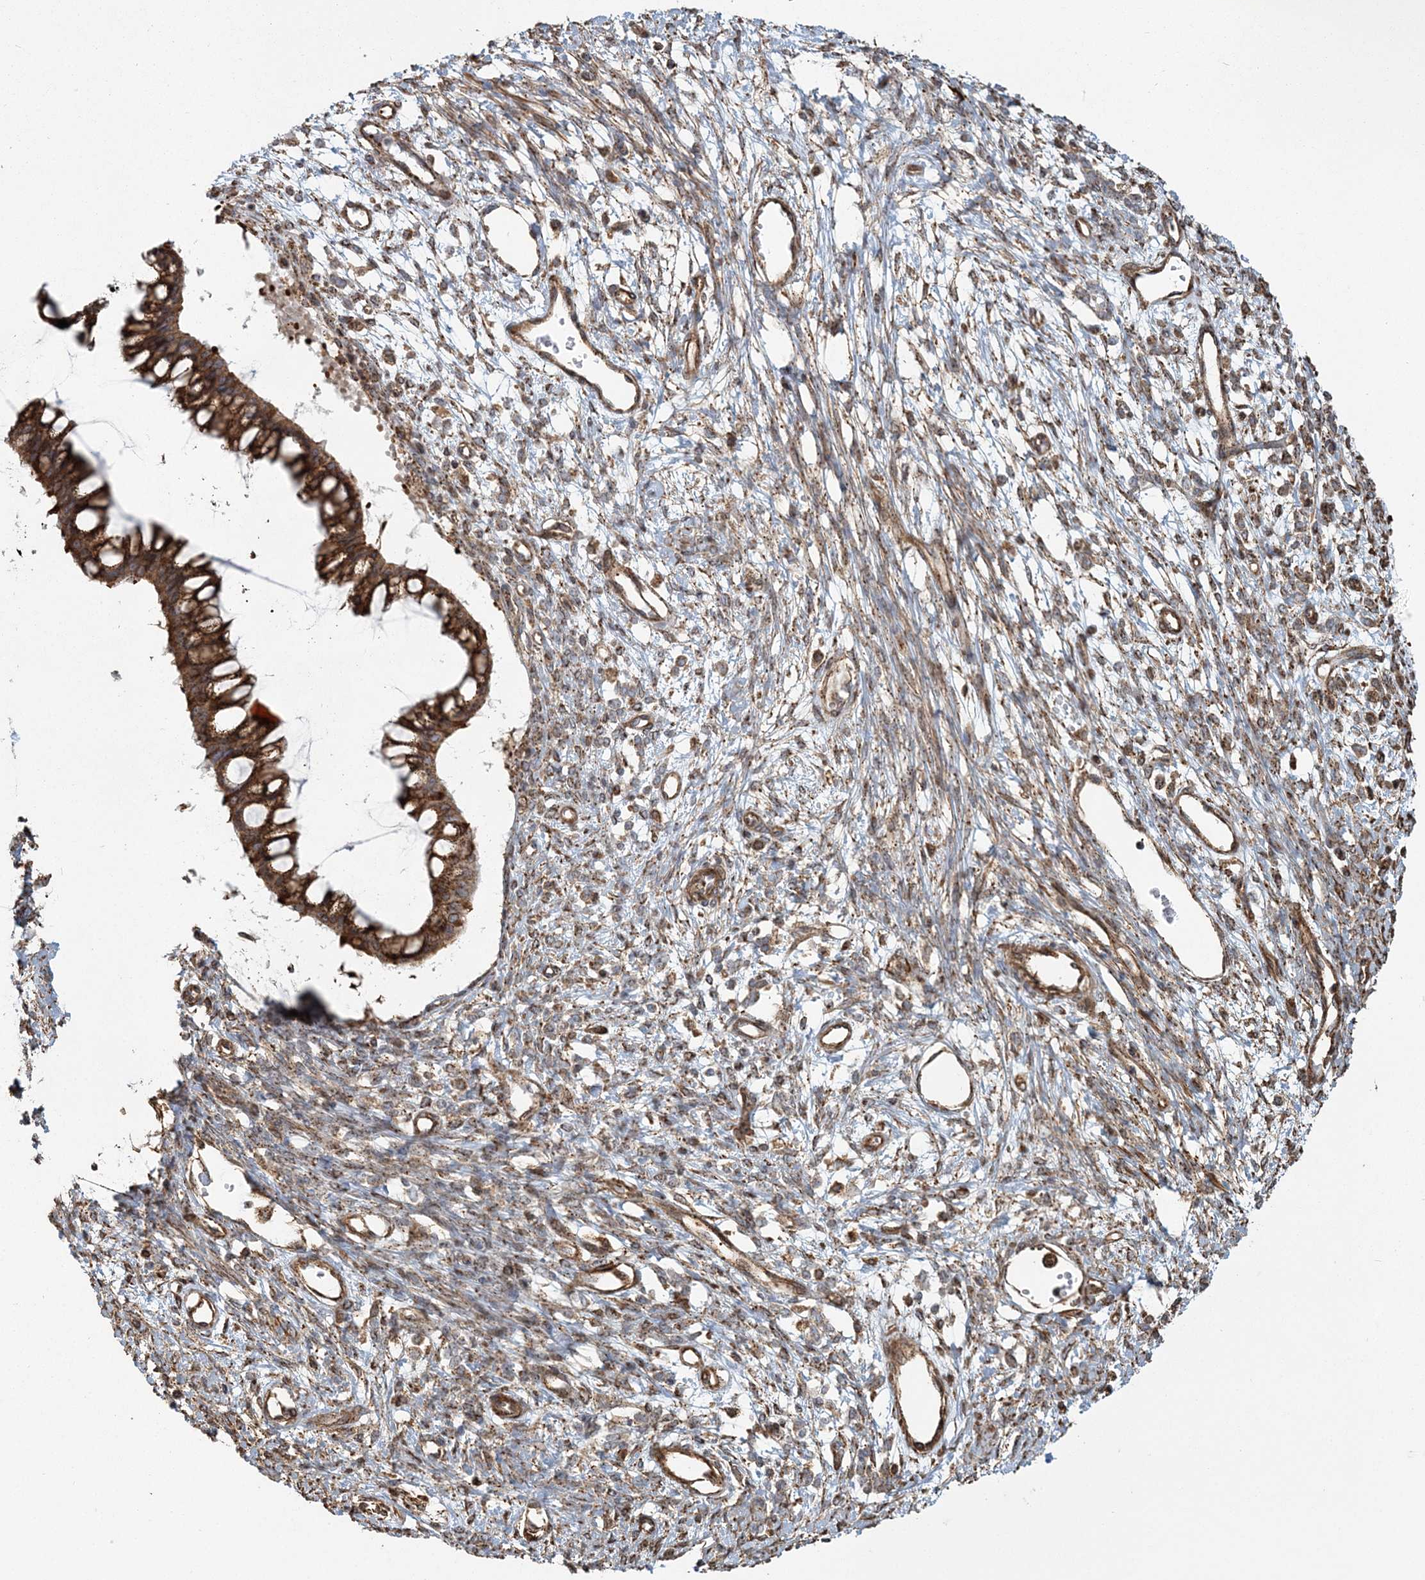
{"staining": {"intensity": "strong", "quantity": ">75%", "location": "cytoplasmic/membranous"}, "tissue": "ovarian cancer", "cell_type": "Tumor cells", "image_type": "cancer", "snomed": [{"axis": "morphology", "description": "Cystadenocarcinoma, mucinous, NOS"}, {"axis": "topography", "description": "Ovary"}], "caption": "This photomicrograph displays immunohistochemistry staining of ovarian mucinous cystadenocarcinoma, with high strong cytoplasmic/membranous staining in about >75% of tumor cells.", "gene": "TRAF3IP2", "patient": {"sex": "female", "age": 73}}